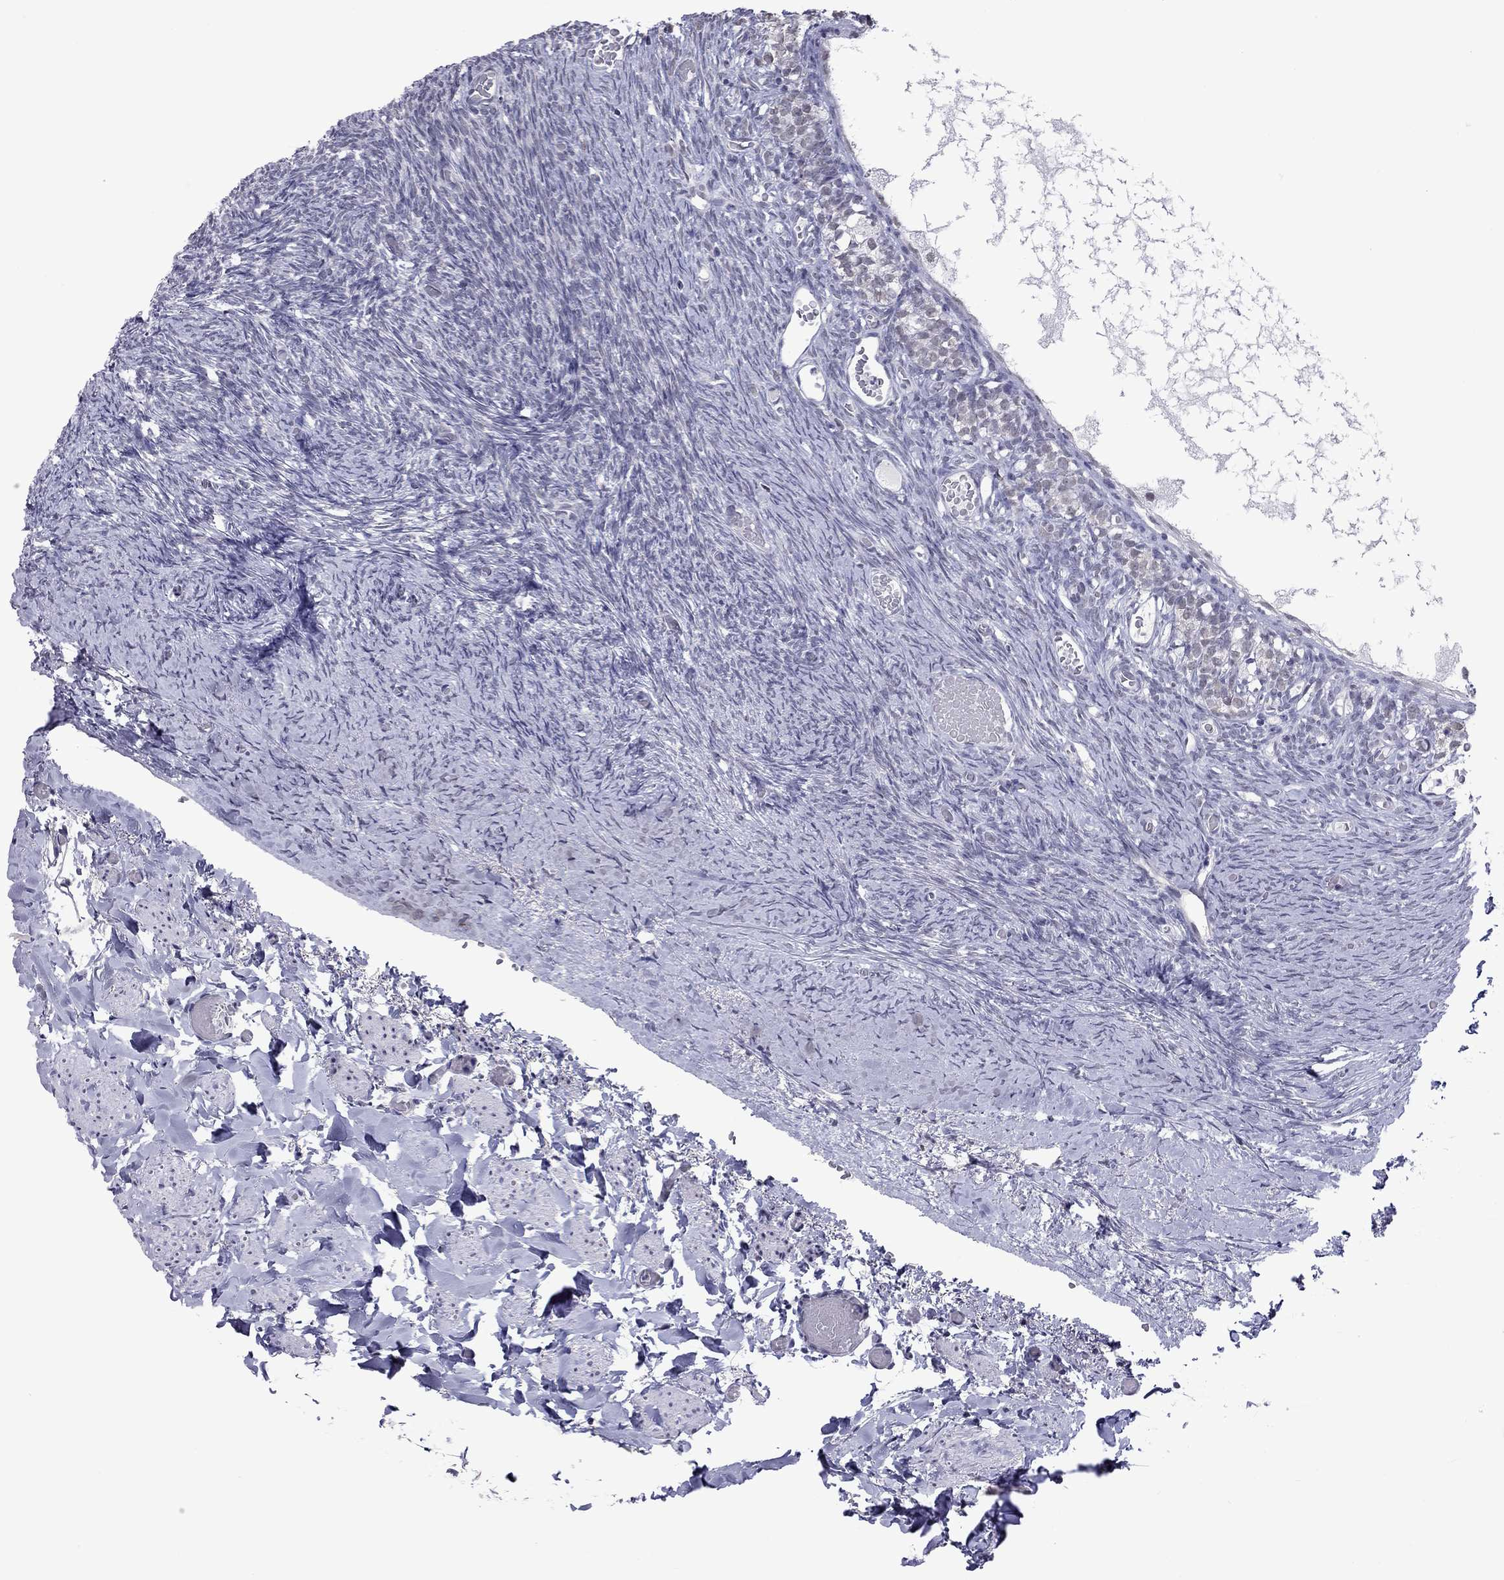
{"staining": {"intensity": "weak", "quantity": "<25%", "location": "nuclear"}, "tissue": "ovary", "cell_type": "Follicle cells", "image_type": "normal", "snomed": [{"axis": "morphology", "description": "Normal tissue, NOS"}, {"axis": "topography", "description": "Ovary"}], "caption": "An immunohistochemistry (IHC) photomicrograph of normal ovary is shown. There is no staining in follicle cells of ovary. The staining was performed using DAB (3,3'-diaminobenzidine) to visualize the protein expression in brown, while the nuclei were stained in blue with hematoxylin (Magnification: 20x).", "gene": "PPP1R3A", "patient": {"sex": "female", "age": 39}}